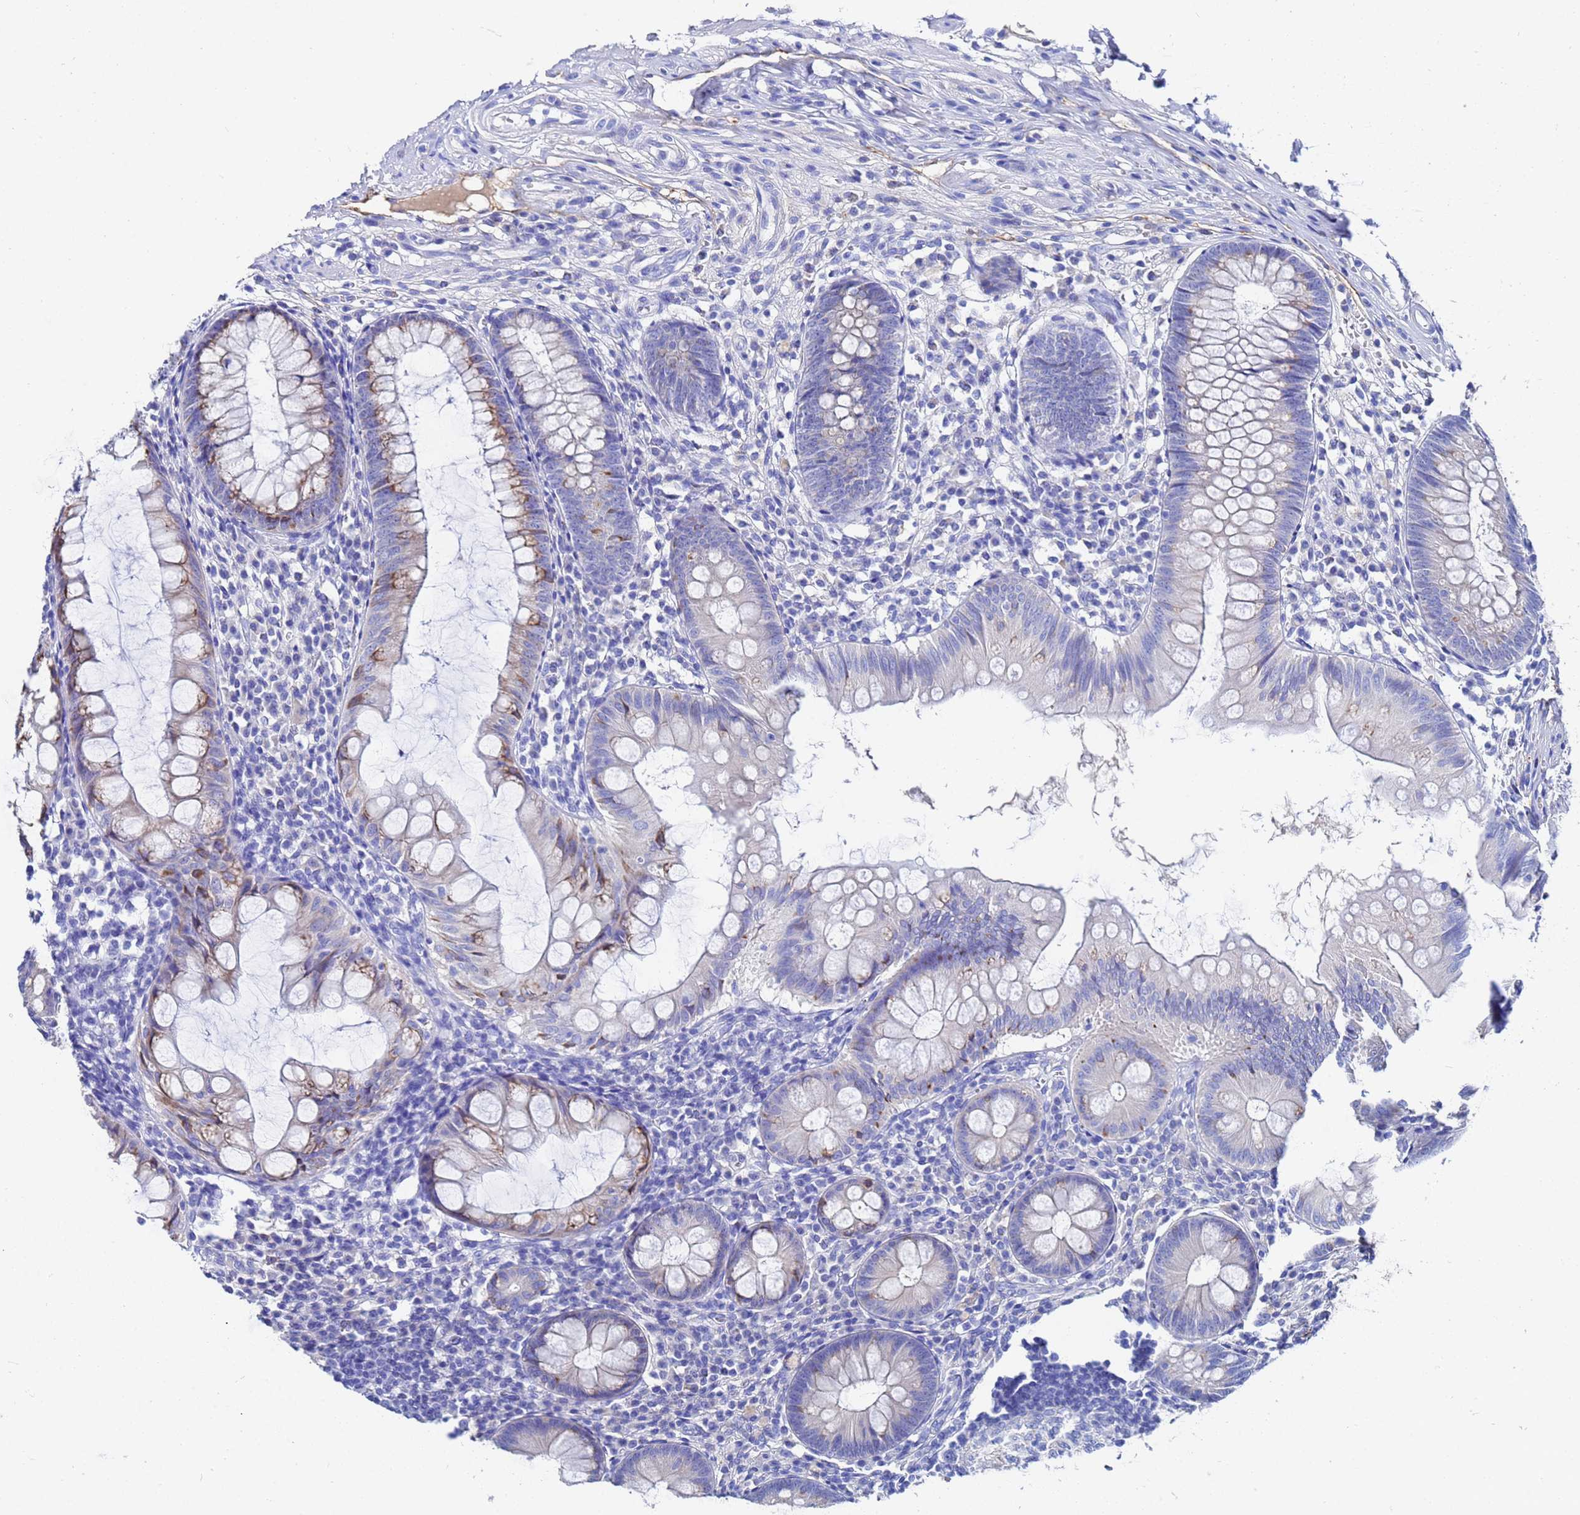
{"staining": {"intensity": "moderate", "quantity": "<25%", "location": "cytoplasmic/membranous"}, "tissue": "appendix", "cell_type": "Glandular cells", "image_type": "normal", "snomed": [{"axis": "morphology", "description": "Normal tissue, NOS"}, {"axis": "topography", "description": "Appendix"}], "caption": "Protein expression analysis of benign human appendix reveals moderate cytoplasmic/membranous expression in about <25% of glandular cells. (DAB (3,3'-diaminobenzidine) IHC, brown staining for protein, blue staining for nuclei).", "gene": "AQP12A", "patient": {"sex": "male", "age": 56}}